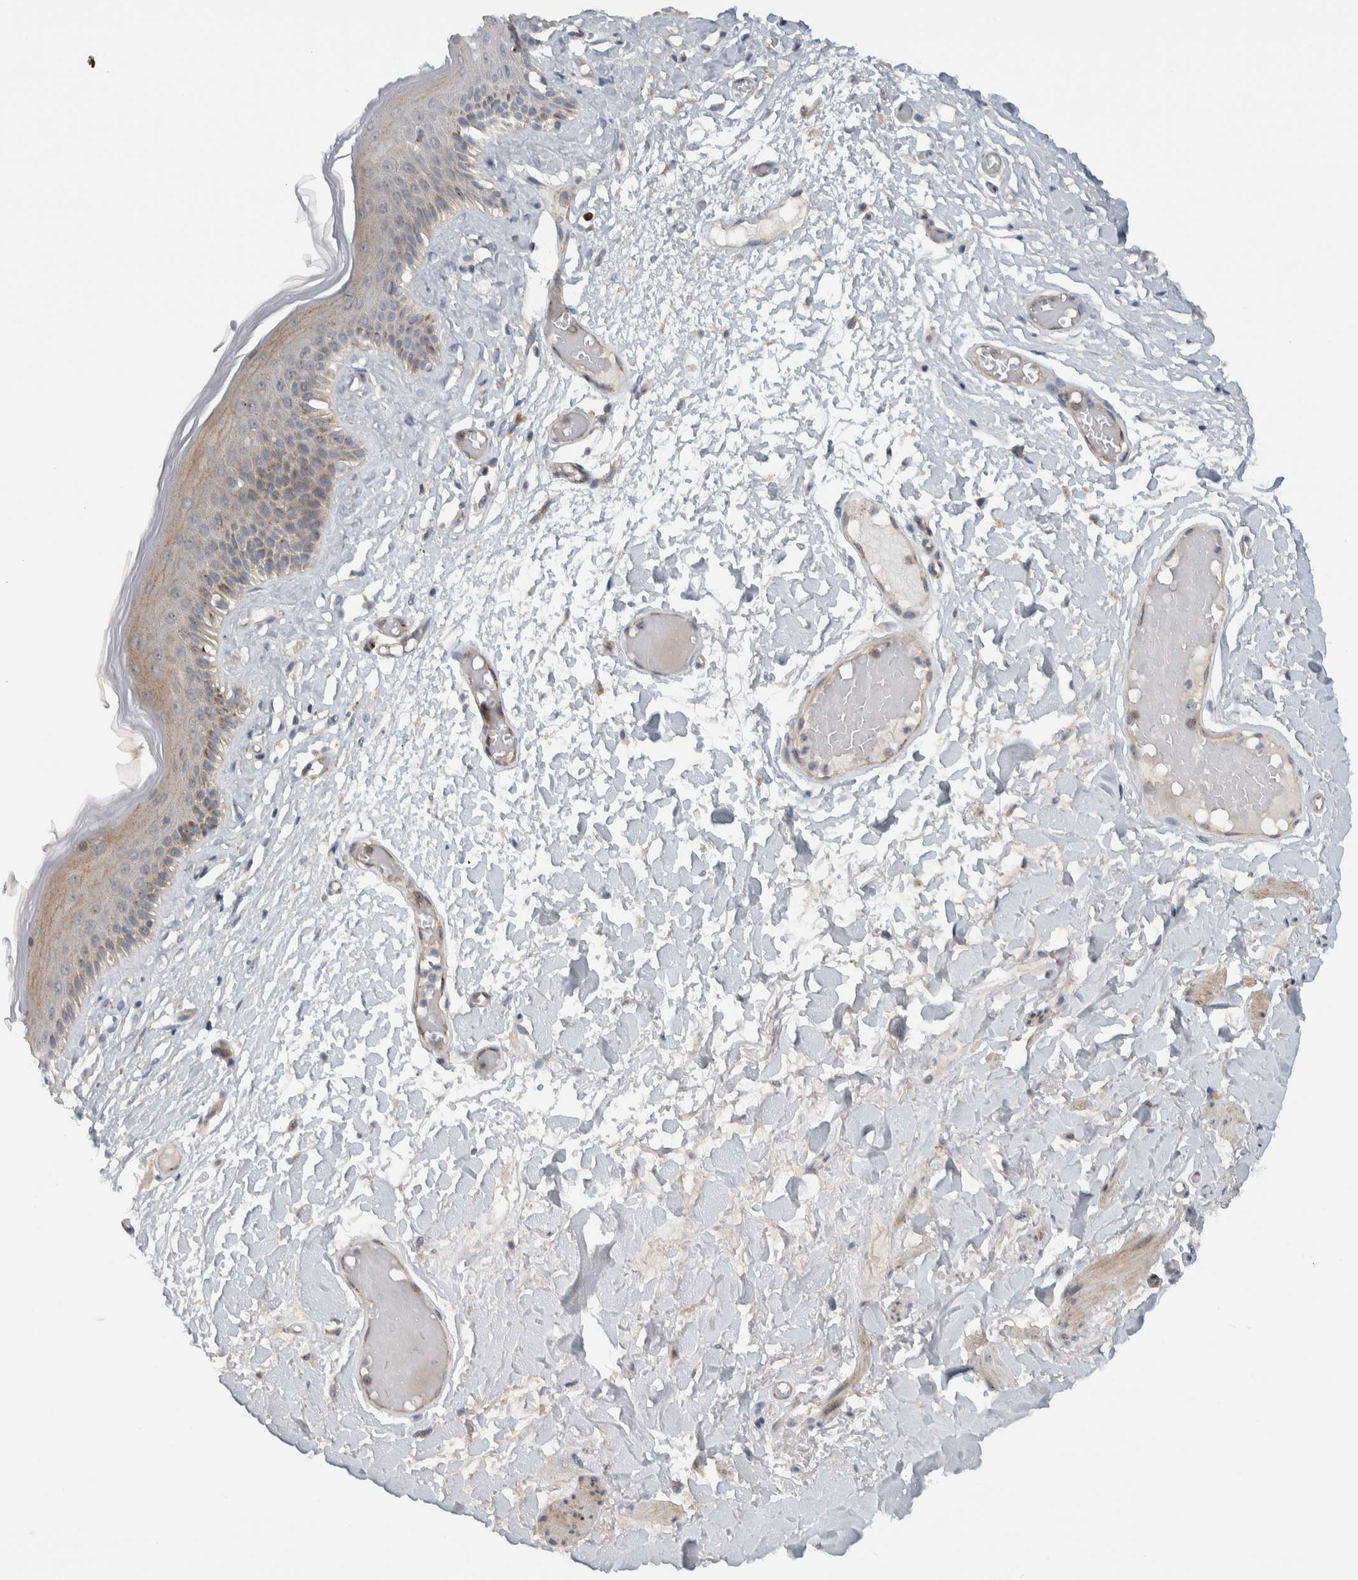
{"staining": {"intensity": "moderate", "quantity": "<25%", "location": "cytoplasmic/membranous"}, "tissue": "skin", "cell_type": "Epidermal cells", "image_type": "normal", "snomed": [{"axis": "morphology", "description": "Normal tissue, NOS"}, {"axis": "topography", "description": "Vulva"}], "caption": "This is a photomicrograph of IHC staining of unremarkable skin, which shows moderate positivity in the cytoplasmic/membranous of epidermal cells.", "gene": "MPRIP", "patient": {"sex": "female", "age": 73}}